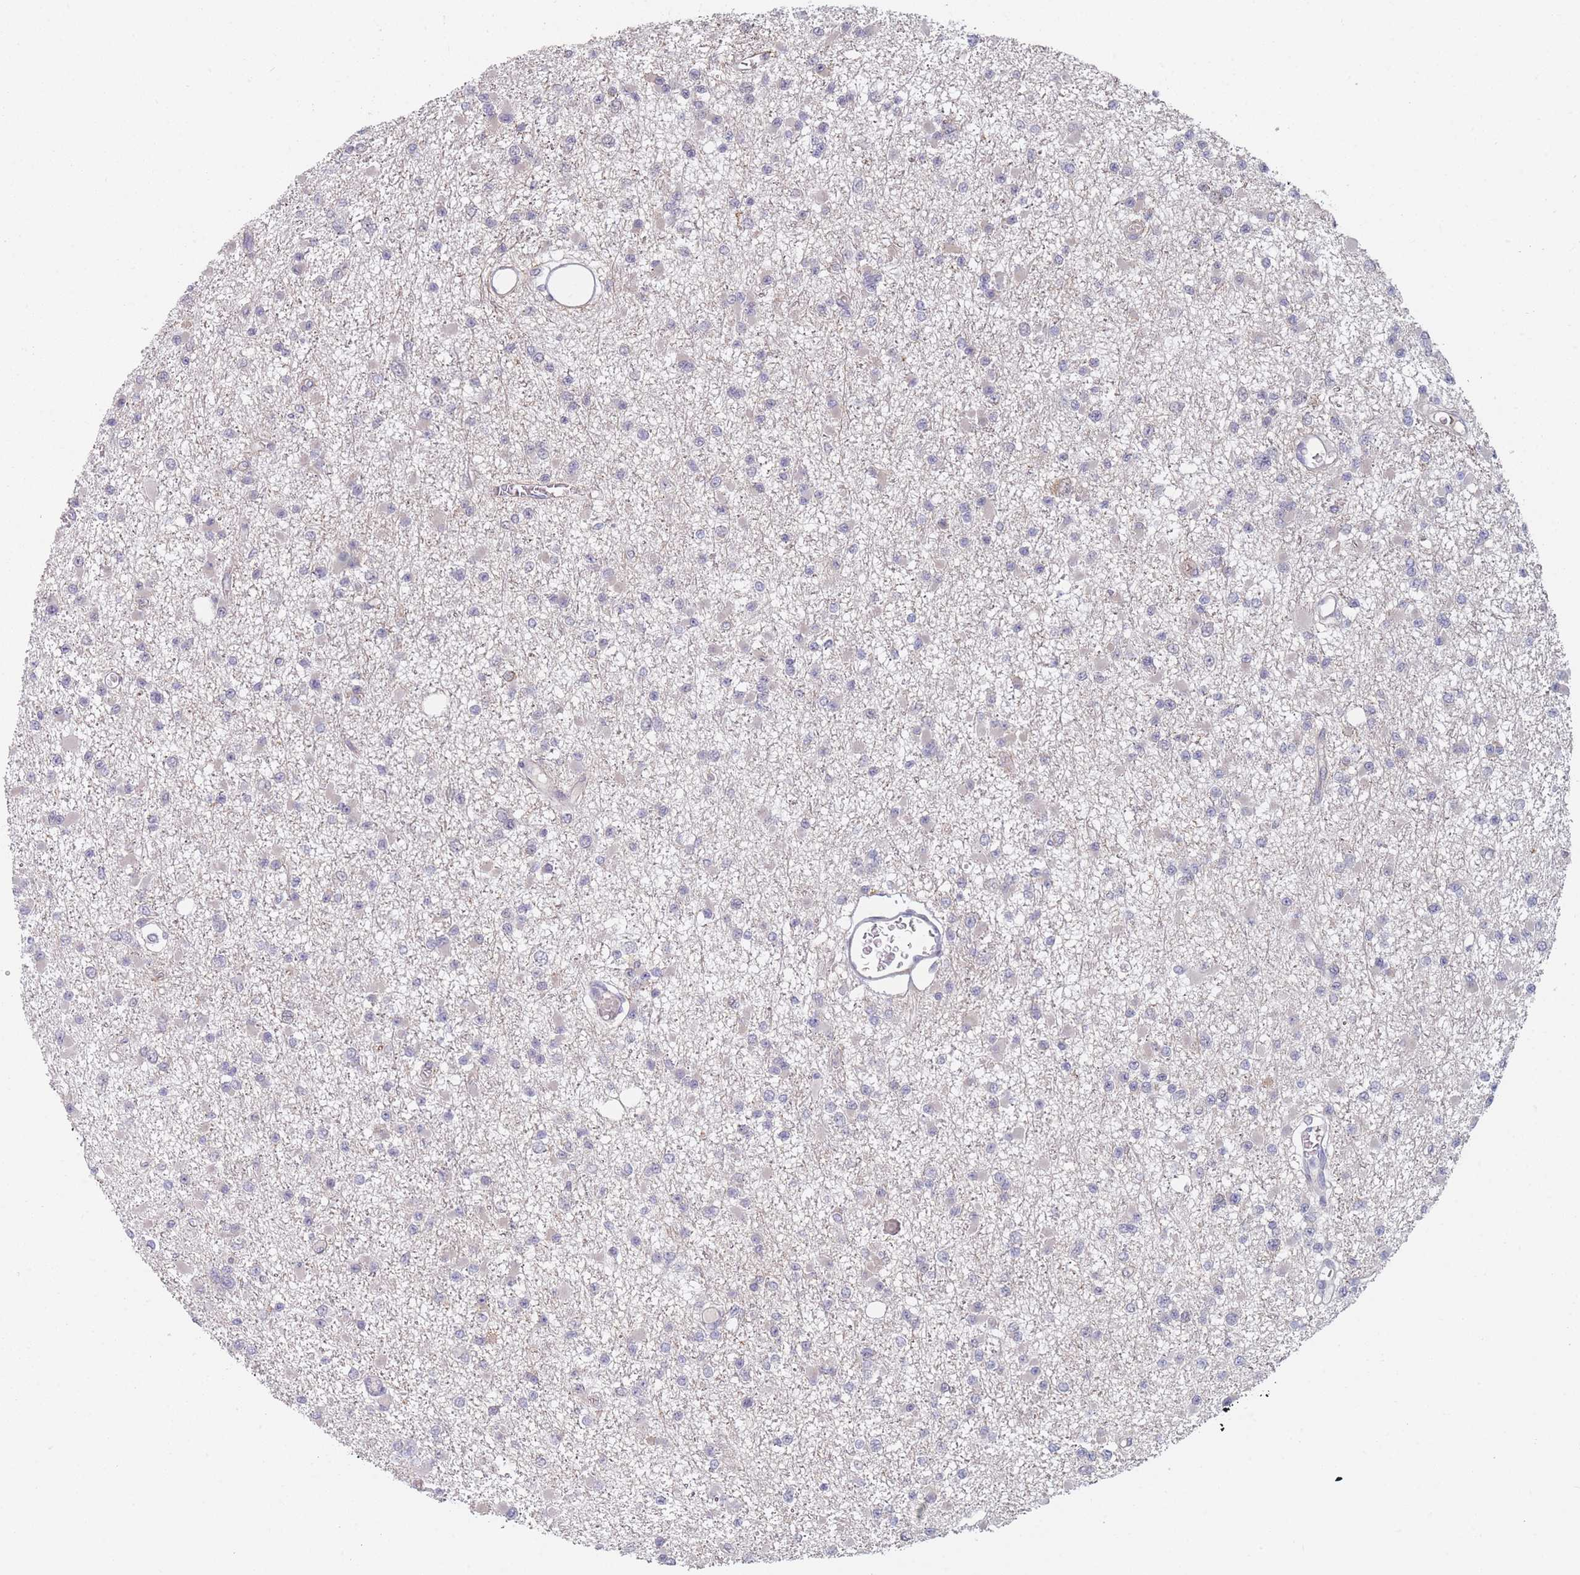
{"staining": {"intensity": "negative", "quantity": "none", "location": "none"}, "tissue": "glioma", "cell_type": "Tumor cells", "image_type": "cancer", "snomed": [{"axis": "morphology", "description": "Glioma, malignant, Low grade"}, {"axis": "topography", "description": "Brain"}], "caption": "The photomicrograph shows no staining of tumor cells in malignant glioma (low-grade).", "gene": "ANKRD10", "patient": {"sex": "female", "age": 22}}